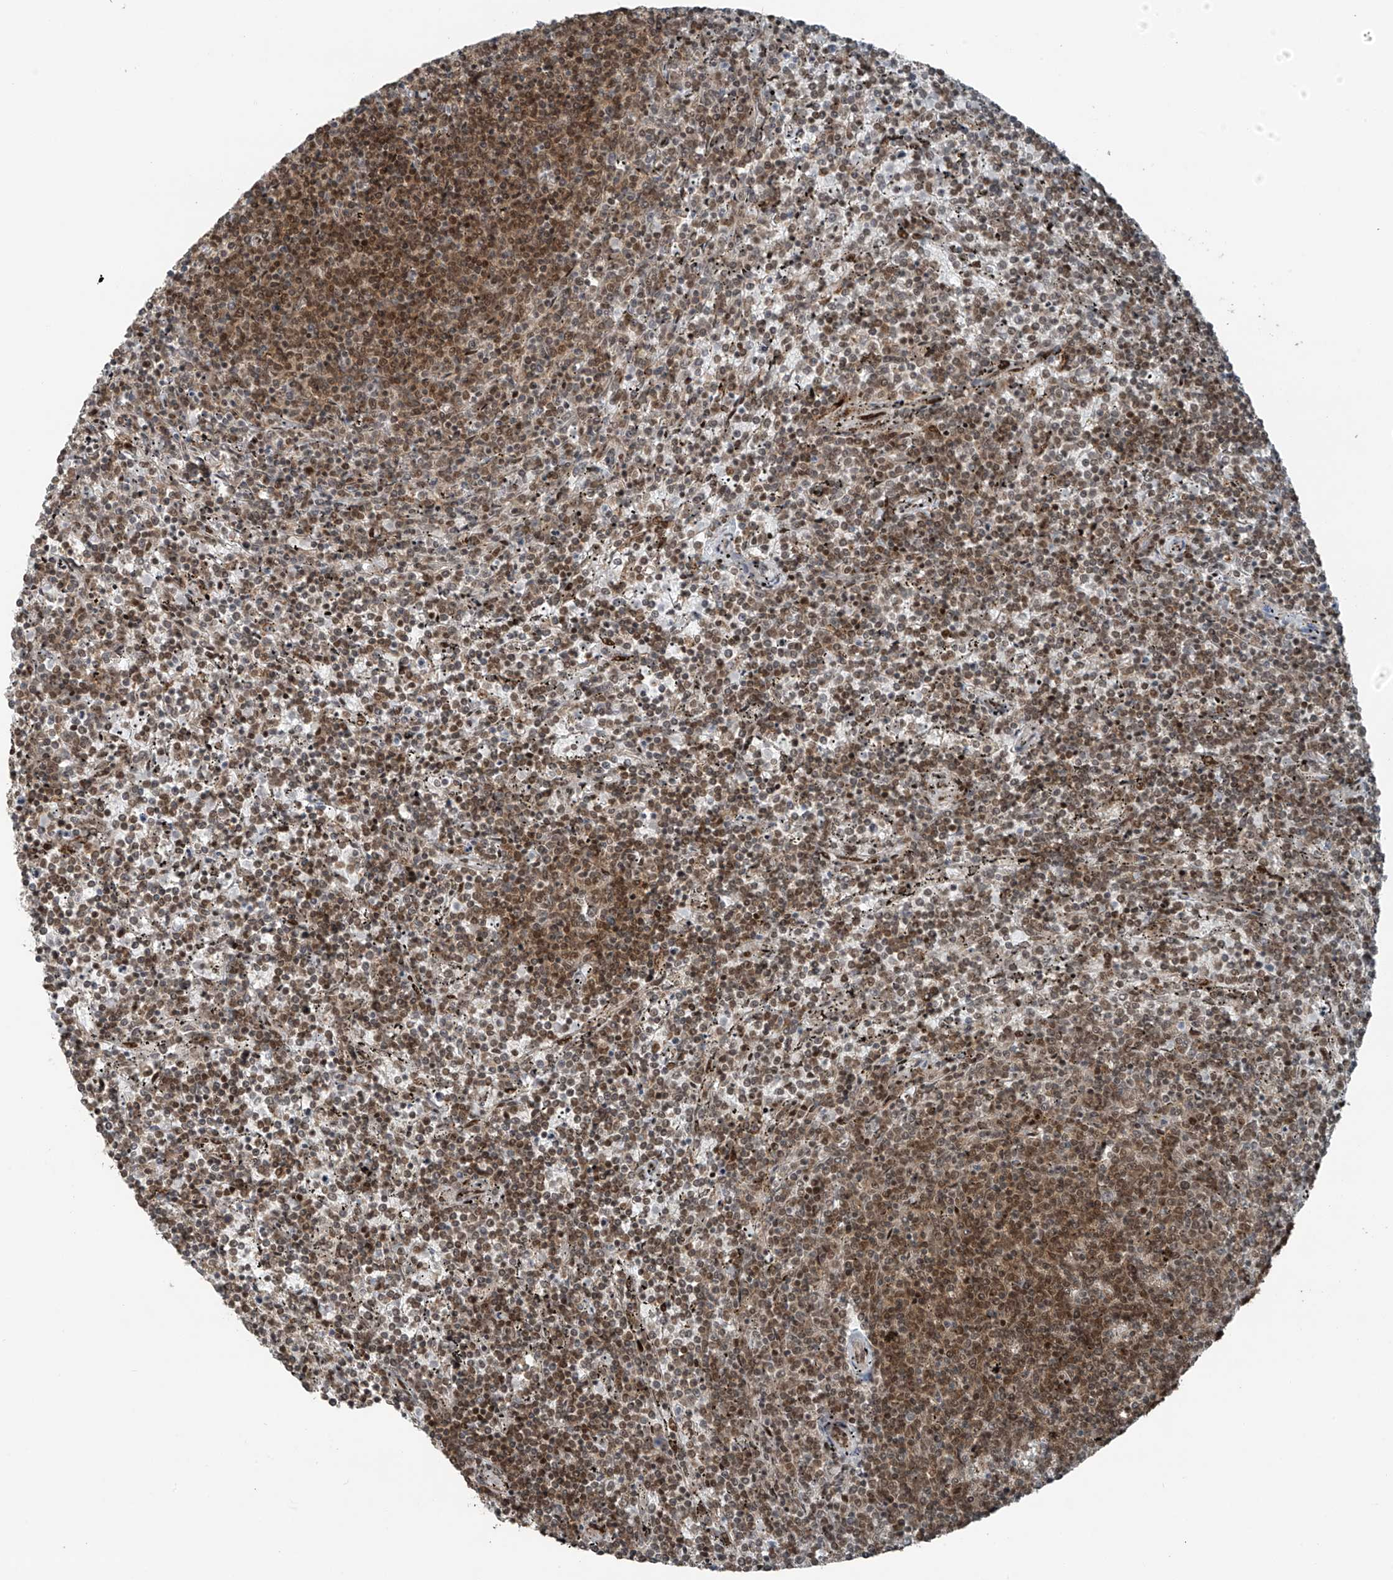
{"staining": {"intensity": "moderate", "quantity": ">75%", "location": "cytoplasmic/membranous,nuclear"}, "tissue": "lymphoma", "cell_type": "Tumor cells", "image_type": "cancer", "snomed": [{"axis": "morphology", "description": "Malignant lymphoma, non-Hodgkin's type, Low grade"}, {"axis": "topography", "description": "Spleen"}], "caption": "A histopathology image showing moderate cytoplasmic/membranous and nuclear positivity in approximately >75% of tumor cells in lymphoma, as visualized by brown immunohistochemical staining.", "gene": "PCNP", "patient": {"sex": "female", "age": 50}}